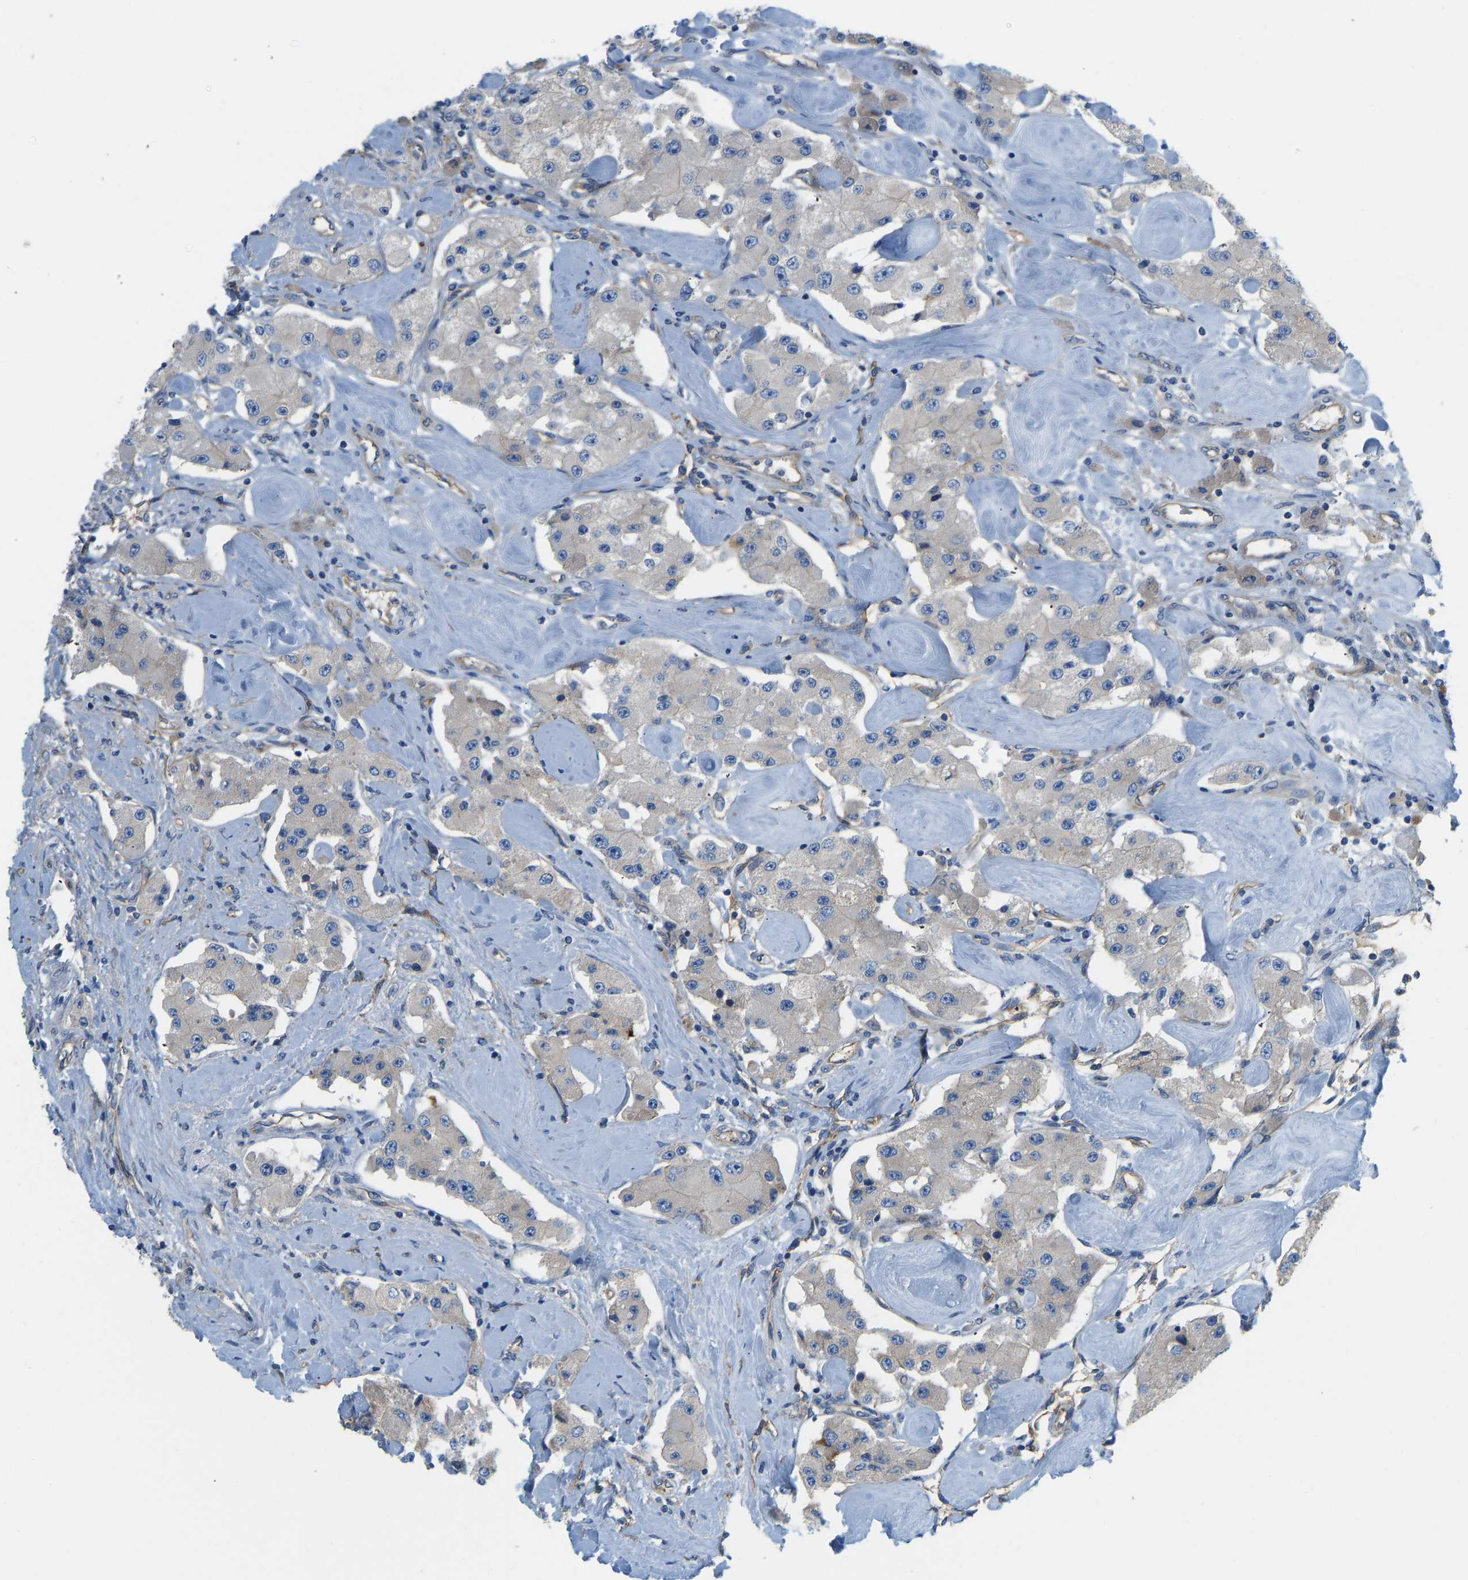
{"staining": {"intensity": "weak", "quantity": "<25%", "location": "cytoplasmic/membranous"}, "tissue": "carcinoid", "cell_type": "Tumor cells", "image_type": "cancer", "snomed": [{"axis": "morphology", "description": "Carcinoid, malignant, NOS"}, {"axis": "topography", "description": "Pancreas"}], "caption": "Human carcinoid stained for a protein using immunohistochemistry displays no expression in tumor cells.", "gene": "CHAD", "patient": {"sex": "male", "age": 41}}